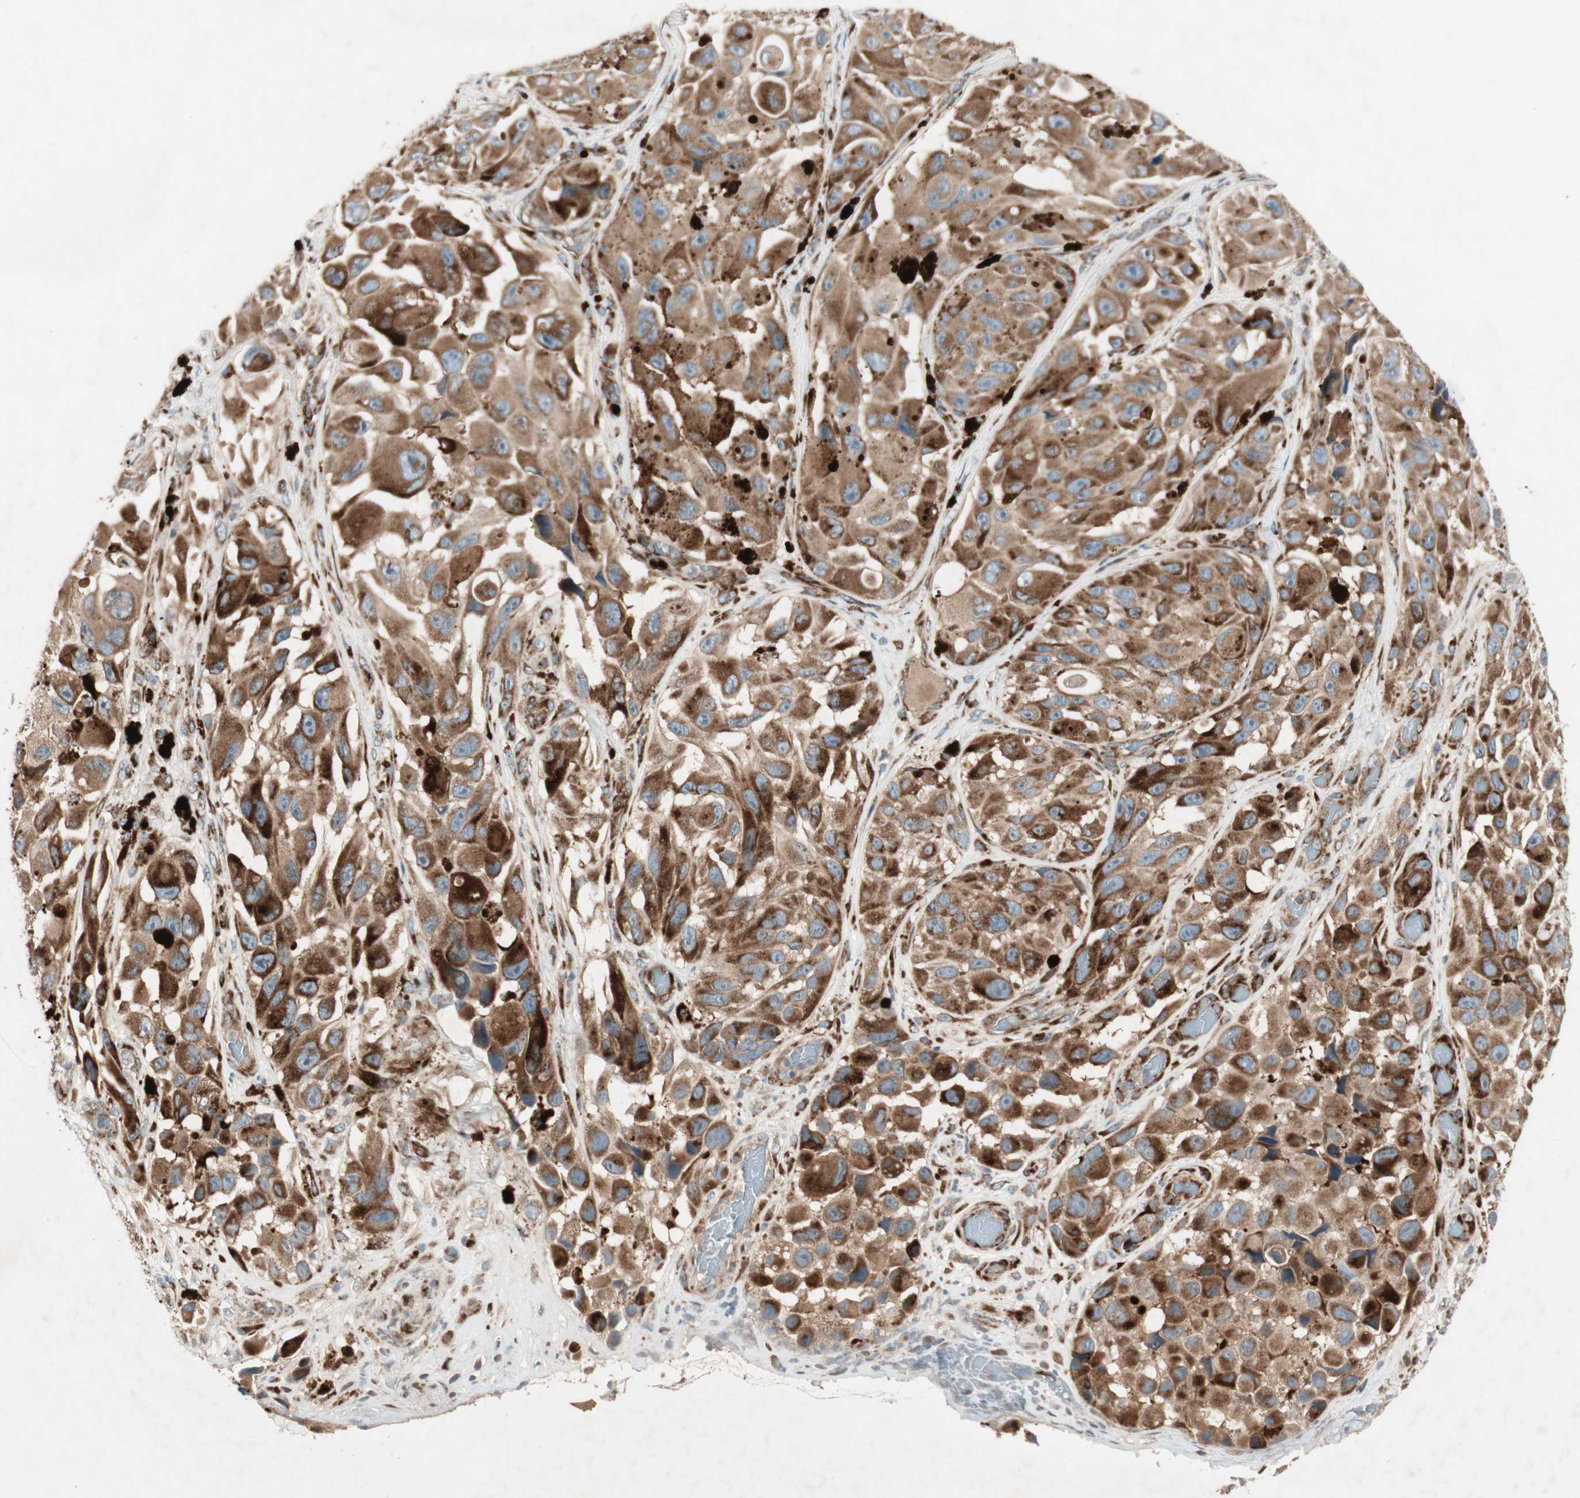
{"staining": {"intensity": "strong", "quantity": ">75%", "location": "cytoplasmic/membranous"}, "tissue": "melanoma", "cell_type": "Tumor cells", "image_type": "cancer", "snomed": [{"axis": "morphology", "description": "Malignant melanoma, NOS"}, {"axis": "topography", "description": "Skin"}], "caption": "DAB (3,3'-diaminobenzidine) immunohistochemical staining of human malignant melanoma shows strong cytoplasmic/membranous protein staining in about >75% of tumor cells. The staining is performed using DAB brown chromogen to label protein expression. The nuclei are counter-stained blue using hematoxylin.", "gene": "APOO", "patient": {"sex": "female", "age": 73}}